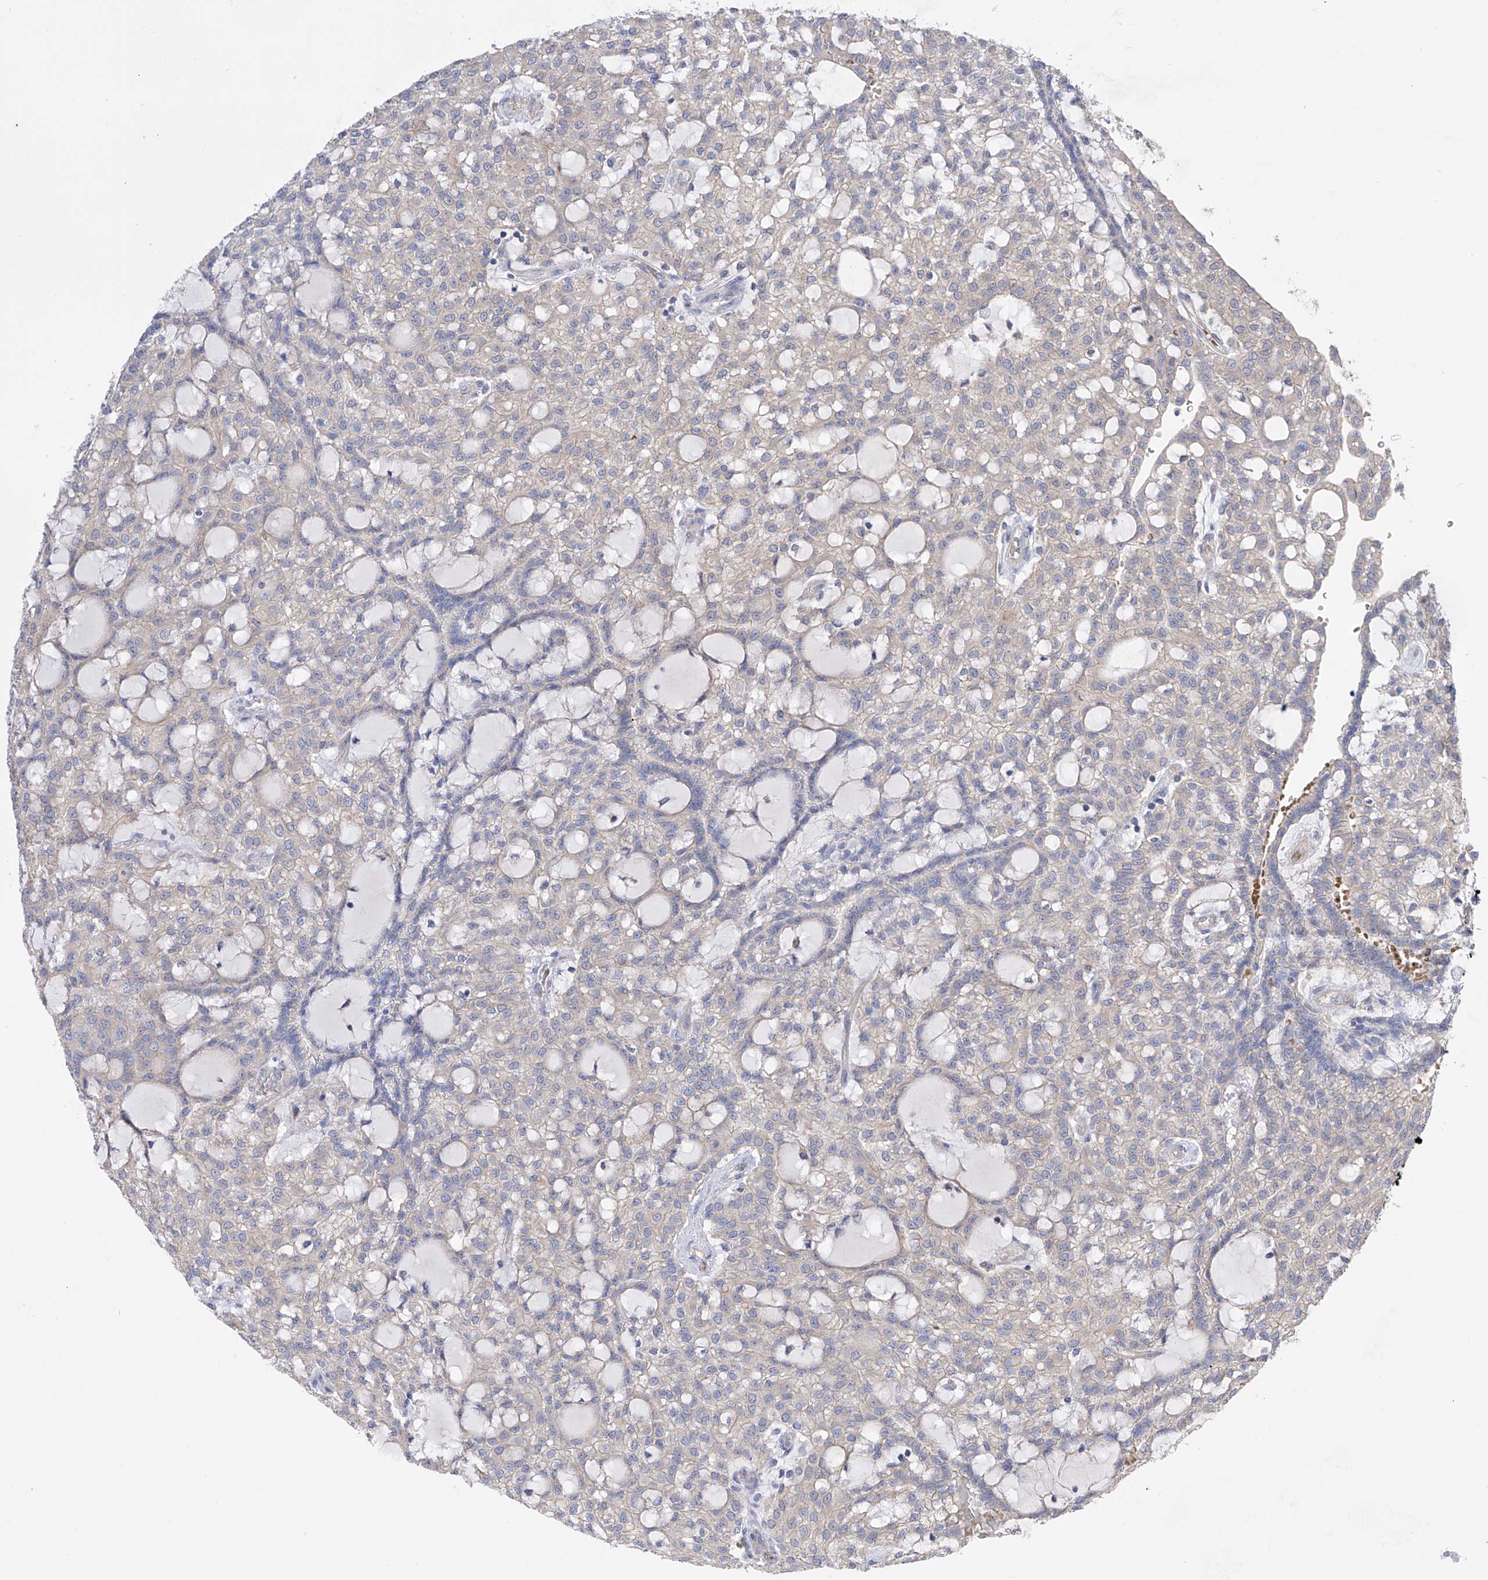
{"staining": {"intensity": "negative", "quantity": "none", "location": "none"}, "tissue": "renal cancer", "cell_type": "Tumor cells", "image_type": "cancer", "snomed": [{"axis": "morphology", "description": "Adenocarcinoma, NOS"}, {"axis": "topography", "description": "Kidney"}], "caption": "Immunohistochemistry of human adenocarcinoma (renal) exhibits no positivity in tumor cells.", "gene": "NFATC4", "patient": {"sex": "male", "age": 63}}